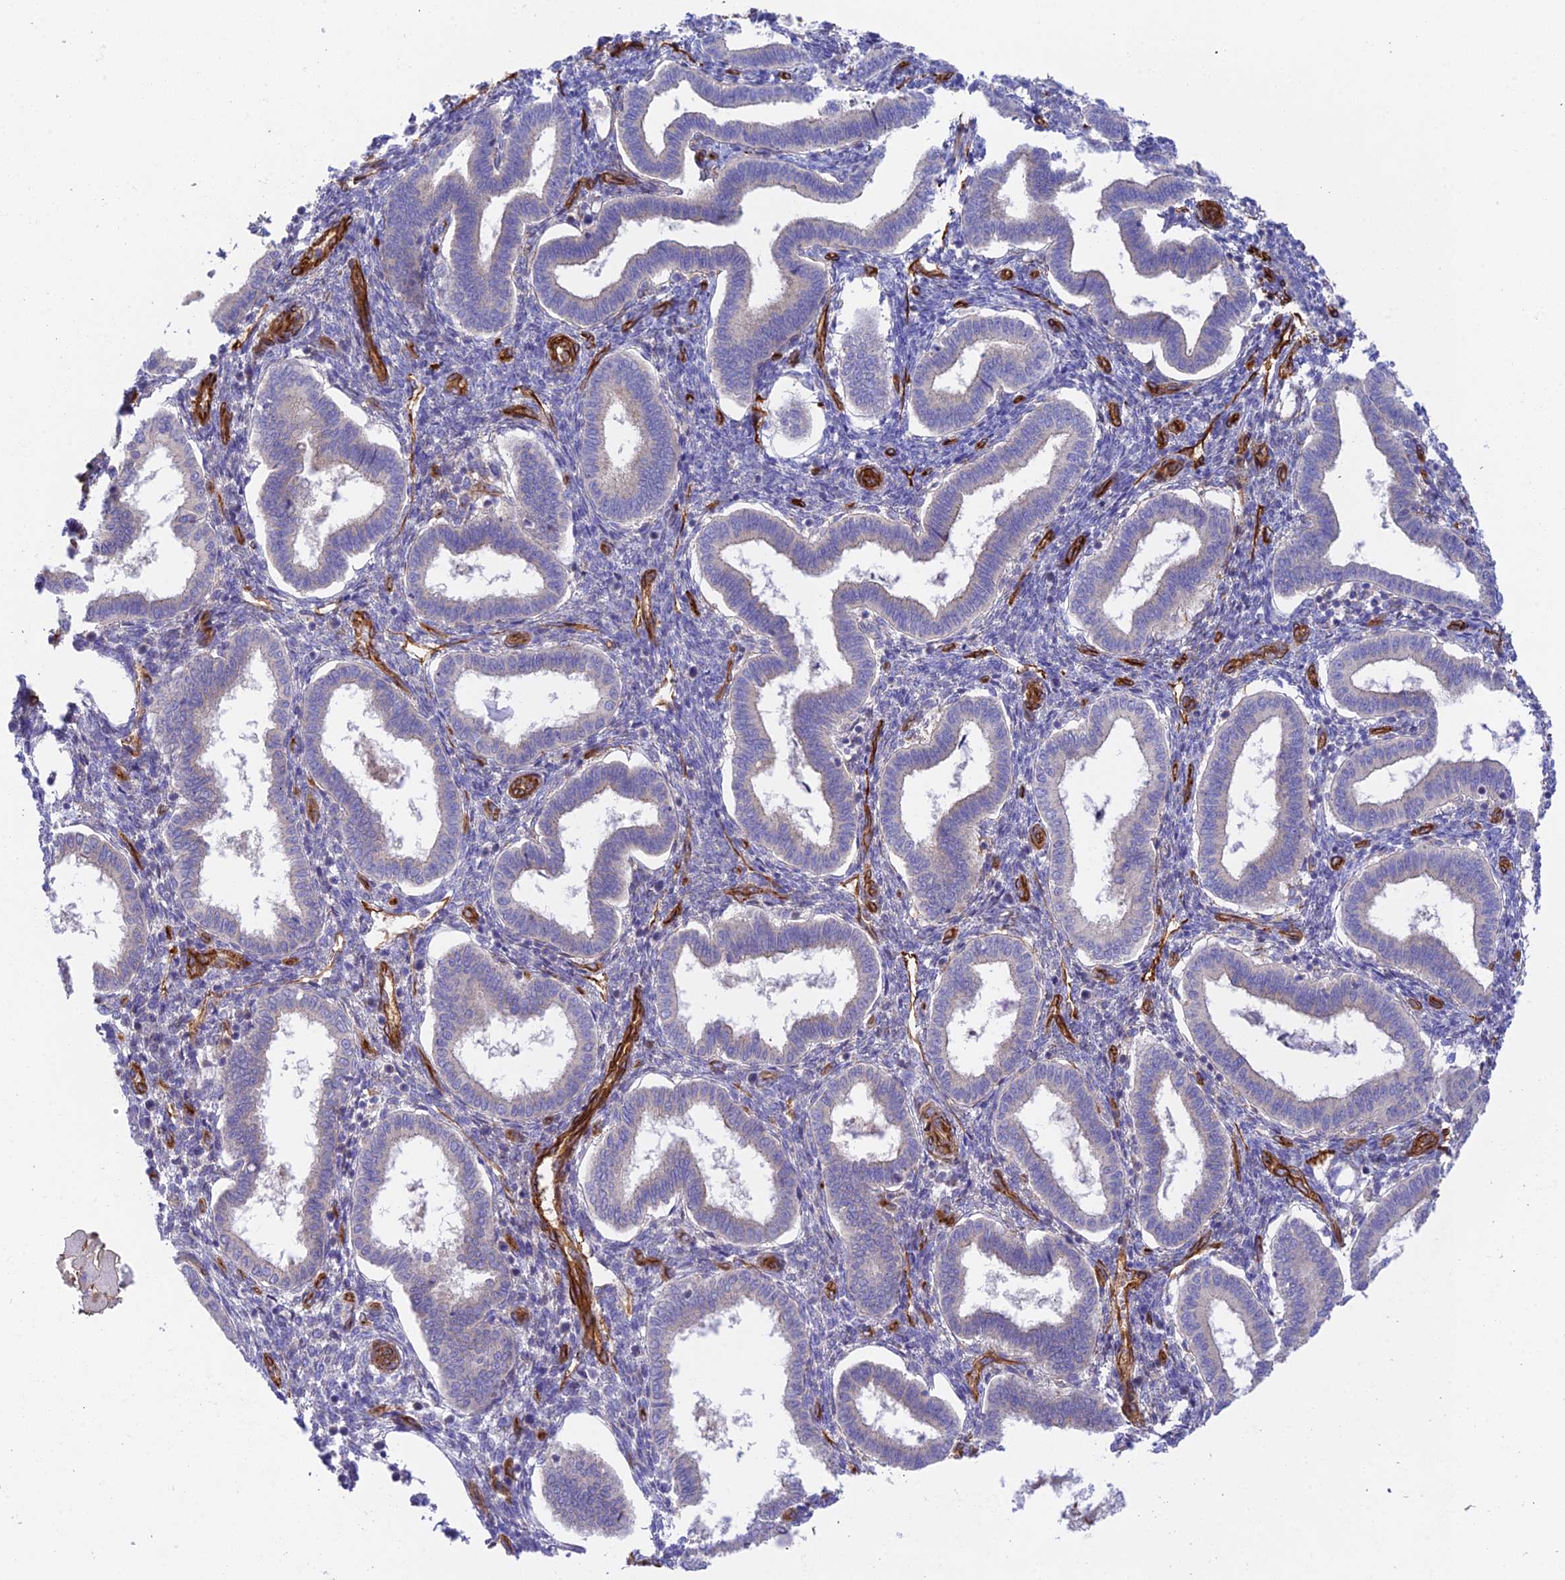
{"staining": {"intensity": "moderate", "quantity": "25%-75%", "location": "cytoplasmic/membranous"}, "tissue": "endometrium", "cell_type": "Cells in endometrial stroma", "image_type": "normal", "snomed": [{"axis": "morphology", "description": "Normal tissue, NOS"}, {"axis": "topography", "description": "Endometrium"}], "caption": "The photomicrograph shows staining of benign endometrium, revealing moderate cytoplasmic/membranous protein positivity (brown color) within cells in endometrial stroma. (DAB IHC, brown staining for protein, blue staining for nuclei).", "gene": "MYO9A", "patient": {"sex": "female", "age": 24}}